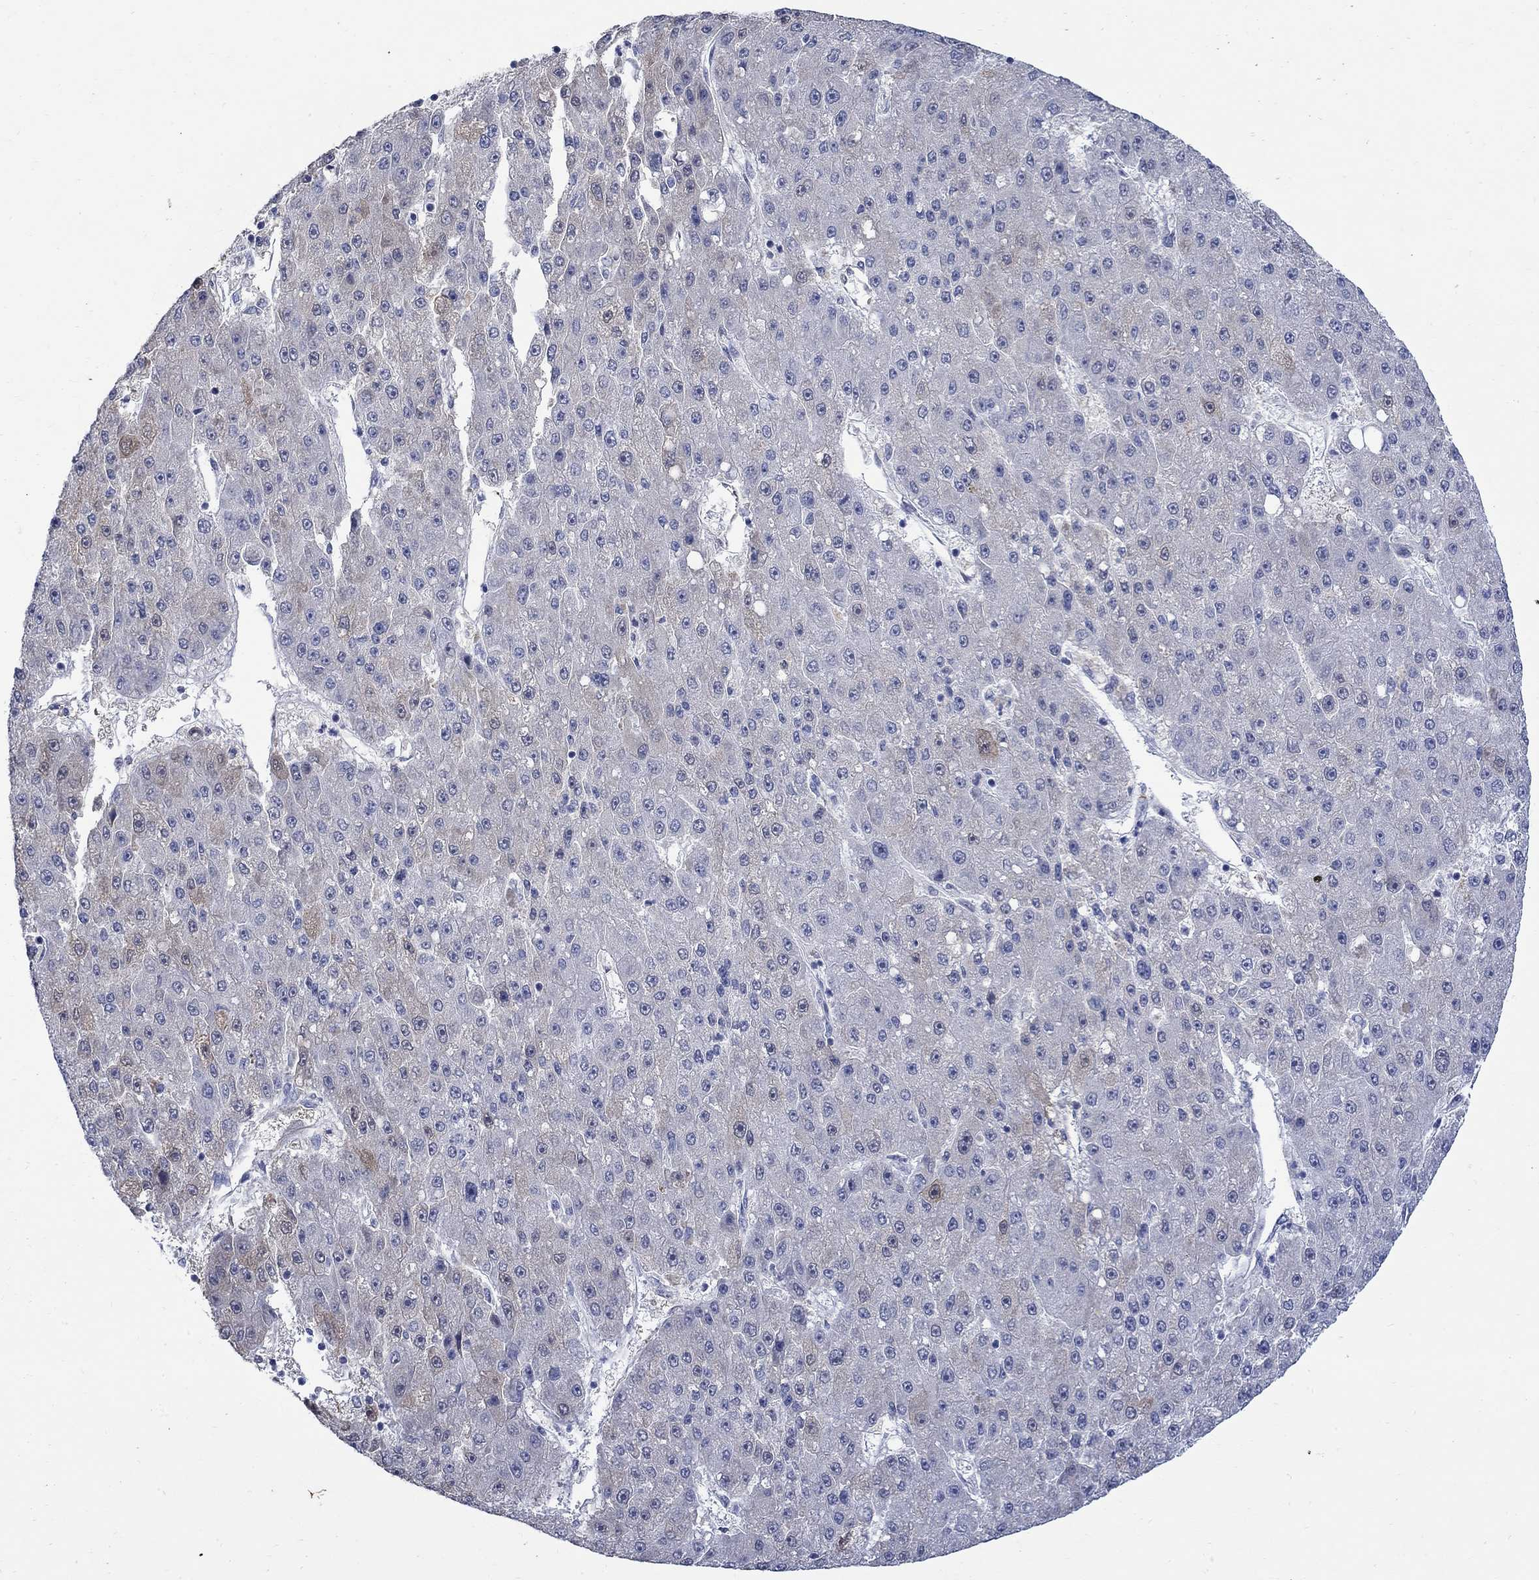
{"staining": {"intensity": "moderate", "quantity": "<25%", "location": "cytoplasmic/membranous"}, "tissue": "liver cancer", "cell_type": "Tumor cells", "image_type": "cancer", "snomed": [{"axis": "morphology", "description": "Carcinoma, Hepatocellular, NOS"}, {"axis": "topography", "description": "Liver"}], "caption": "Approximately <25% of tumor cells in hepatocellular carcinoma (liver) demonstrate moderate cytoplasmic/membranous protein expression as visualized by brown immunohistochemical staining.", "gene": "TGM2", "patient": {"sex": "male", "age": 67}}